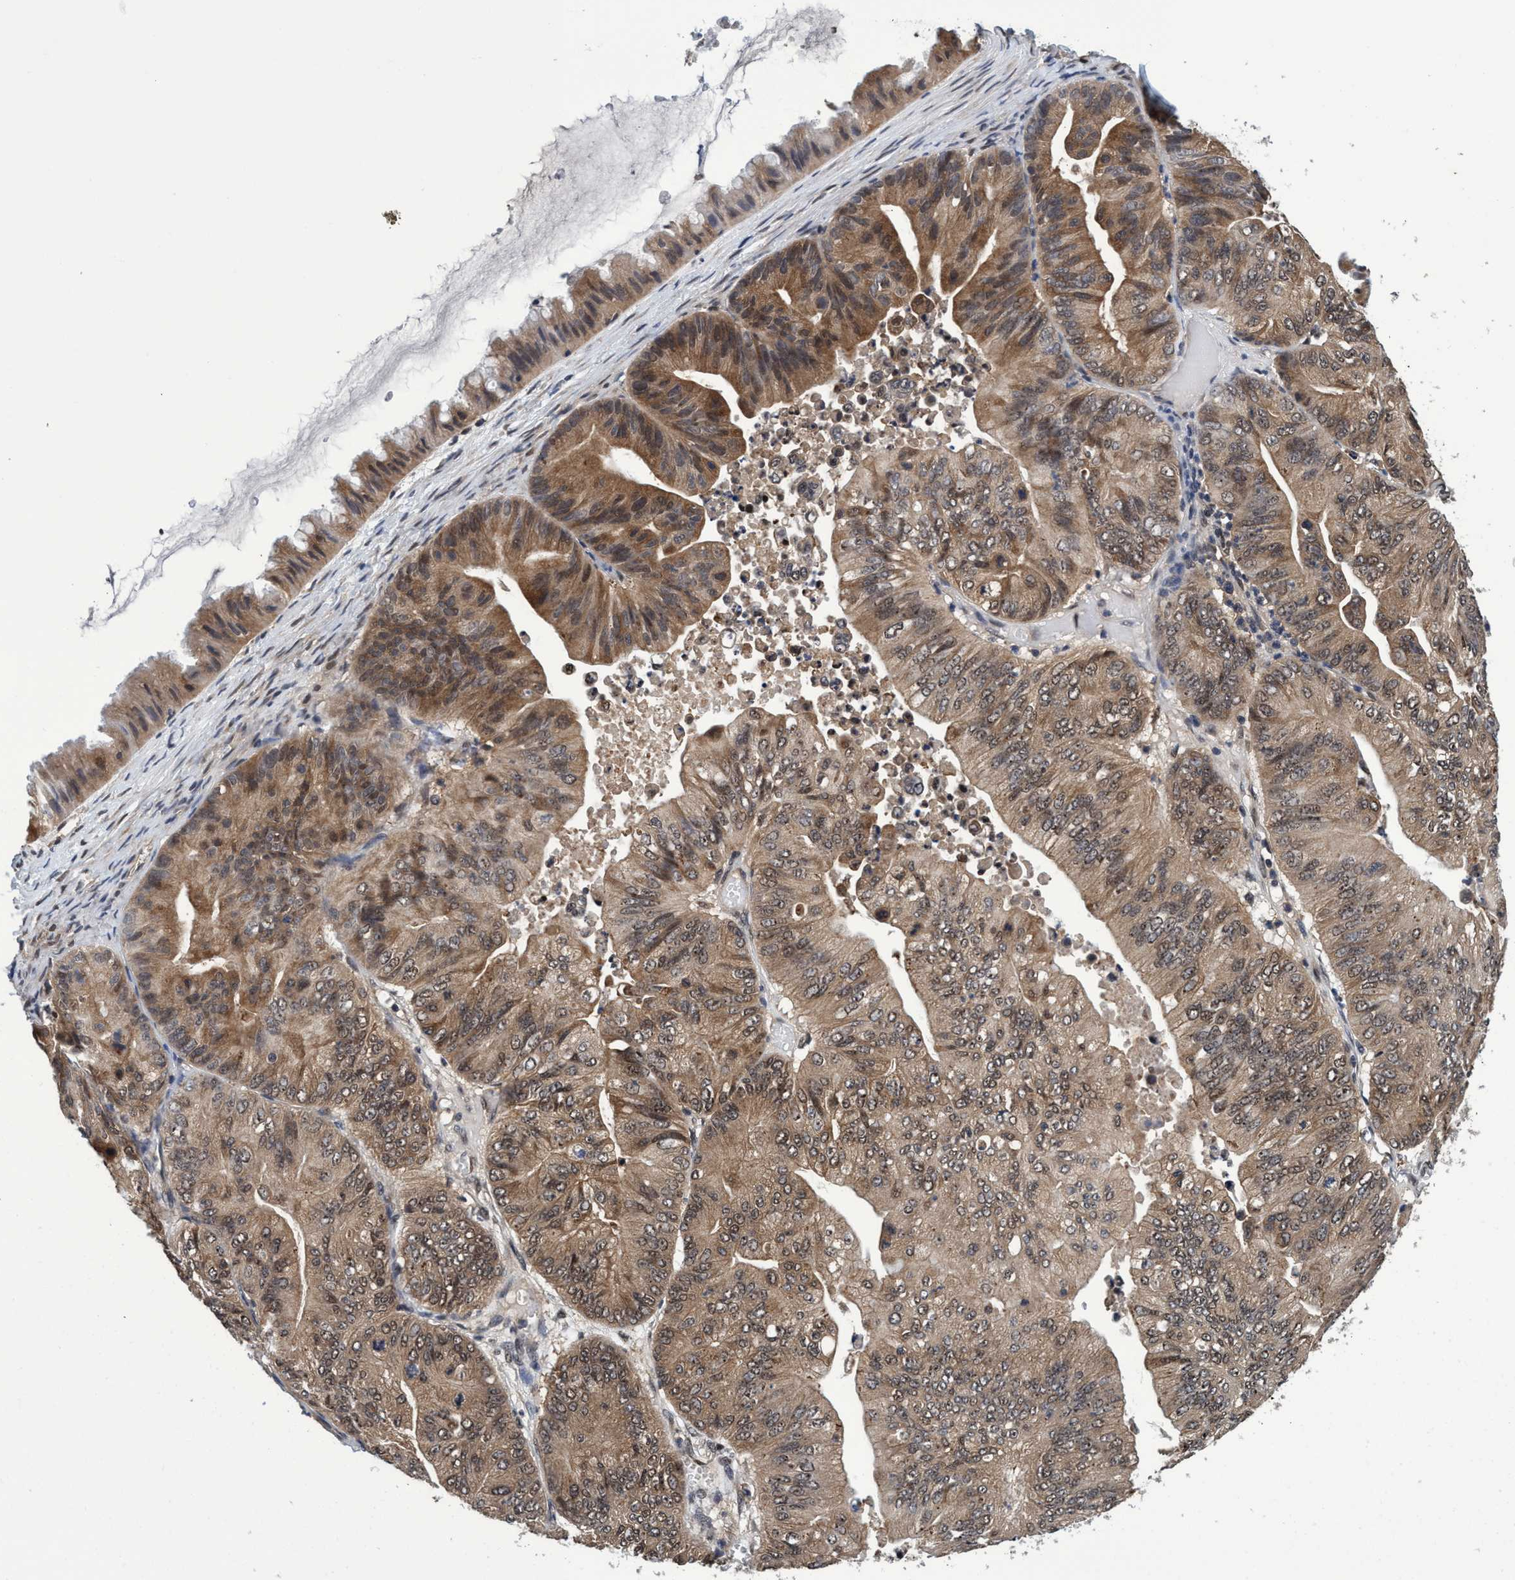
{"staining": {"intensity": "moderate", "quantity": ">75%", "location": "cytoplasmic/membranous"}, "tissue": "ovarian cancer", "cell_type": "Tumor cells", "image_type": "cancer", "snomed": [{"axis": "morphology", "description": "Cystadenocarcinoma, mucinous, NOS"}, {"axis": "topography", "description": "Ovary"}], "caption": "Ovarian cancer stained for a protein (brown) demonstrates moderate cytoplasmic/membranous positive staining in approximately >75% of tumor cells.", "gene": "PSMD12", "patient": {"sex": "female", "age": 61}}